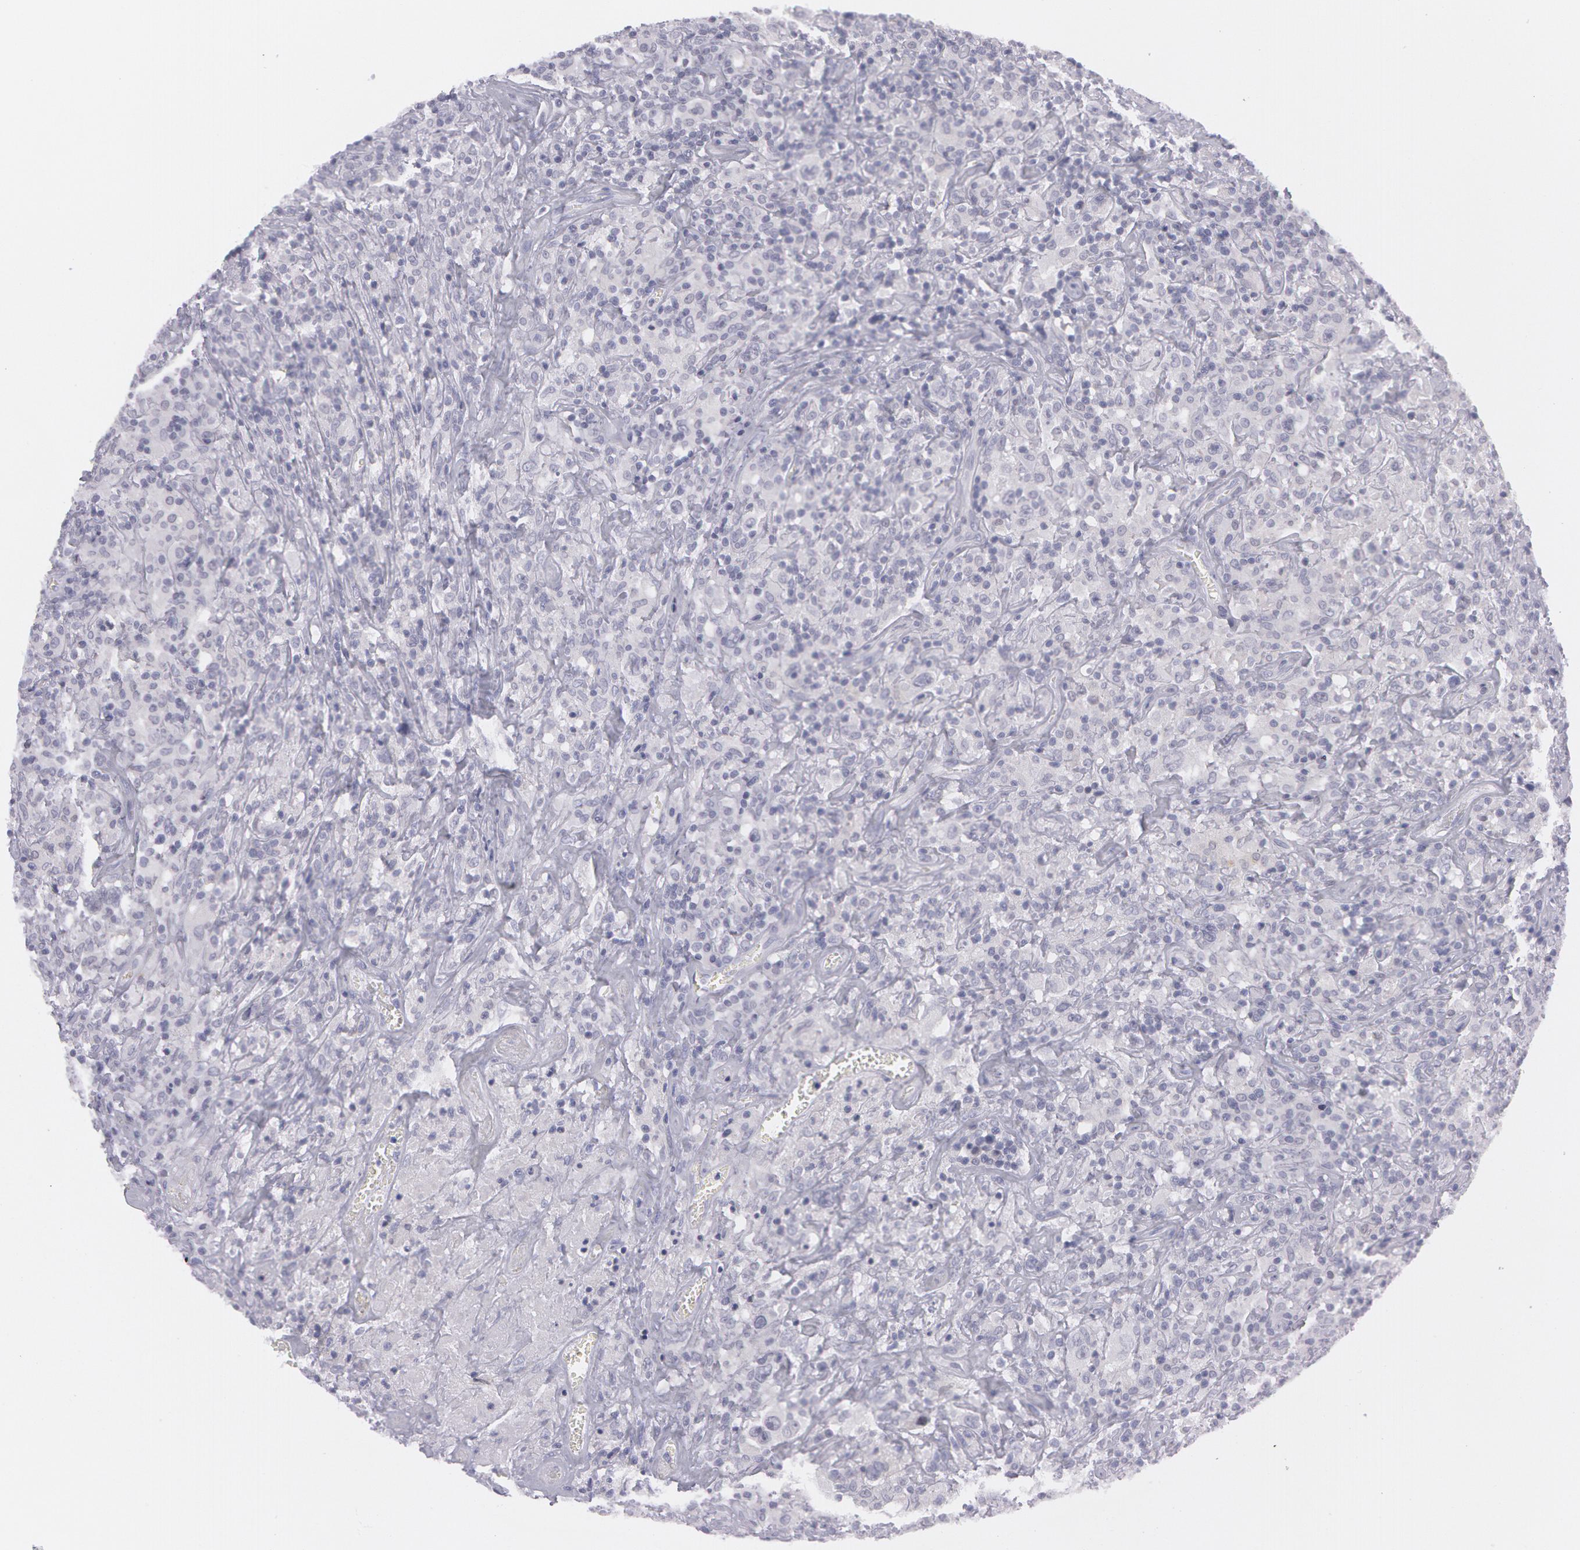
{"staining": {"intensity": "negative", "quantity": "none", "location": "none"}, "tissue": "lymphoma", "cell_type": "Tumor cells", "image_type": "cancer", "snomed": [{"axis": "morphology", "description": "Hodgkin's disease, NOS"}, {"axis": "topography", "description": "Lymph node"}], "caption": "IHC image of human lymphoma stained for a protein (brown), which reveals no positivity in tumor cells.", "gene": "IL1RN", "patient": {"sex": "male", "age": 46}}